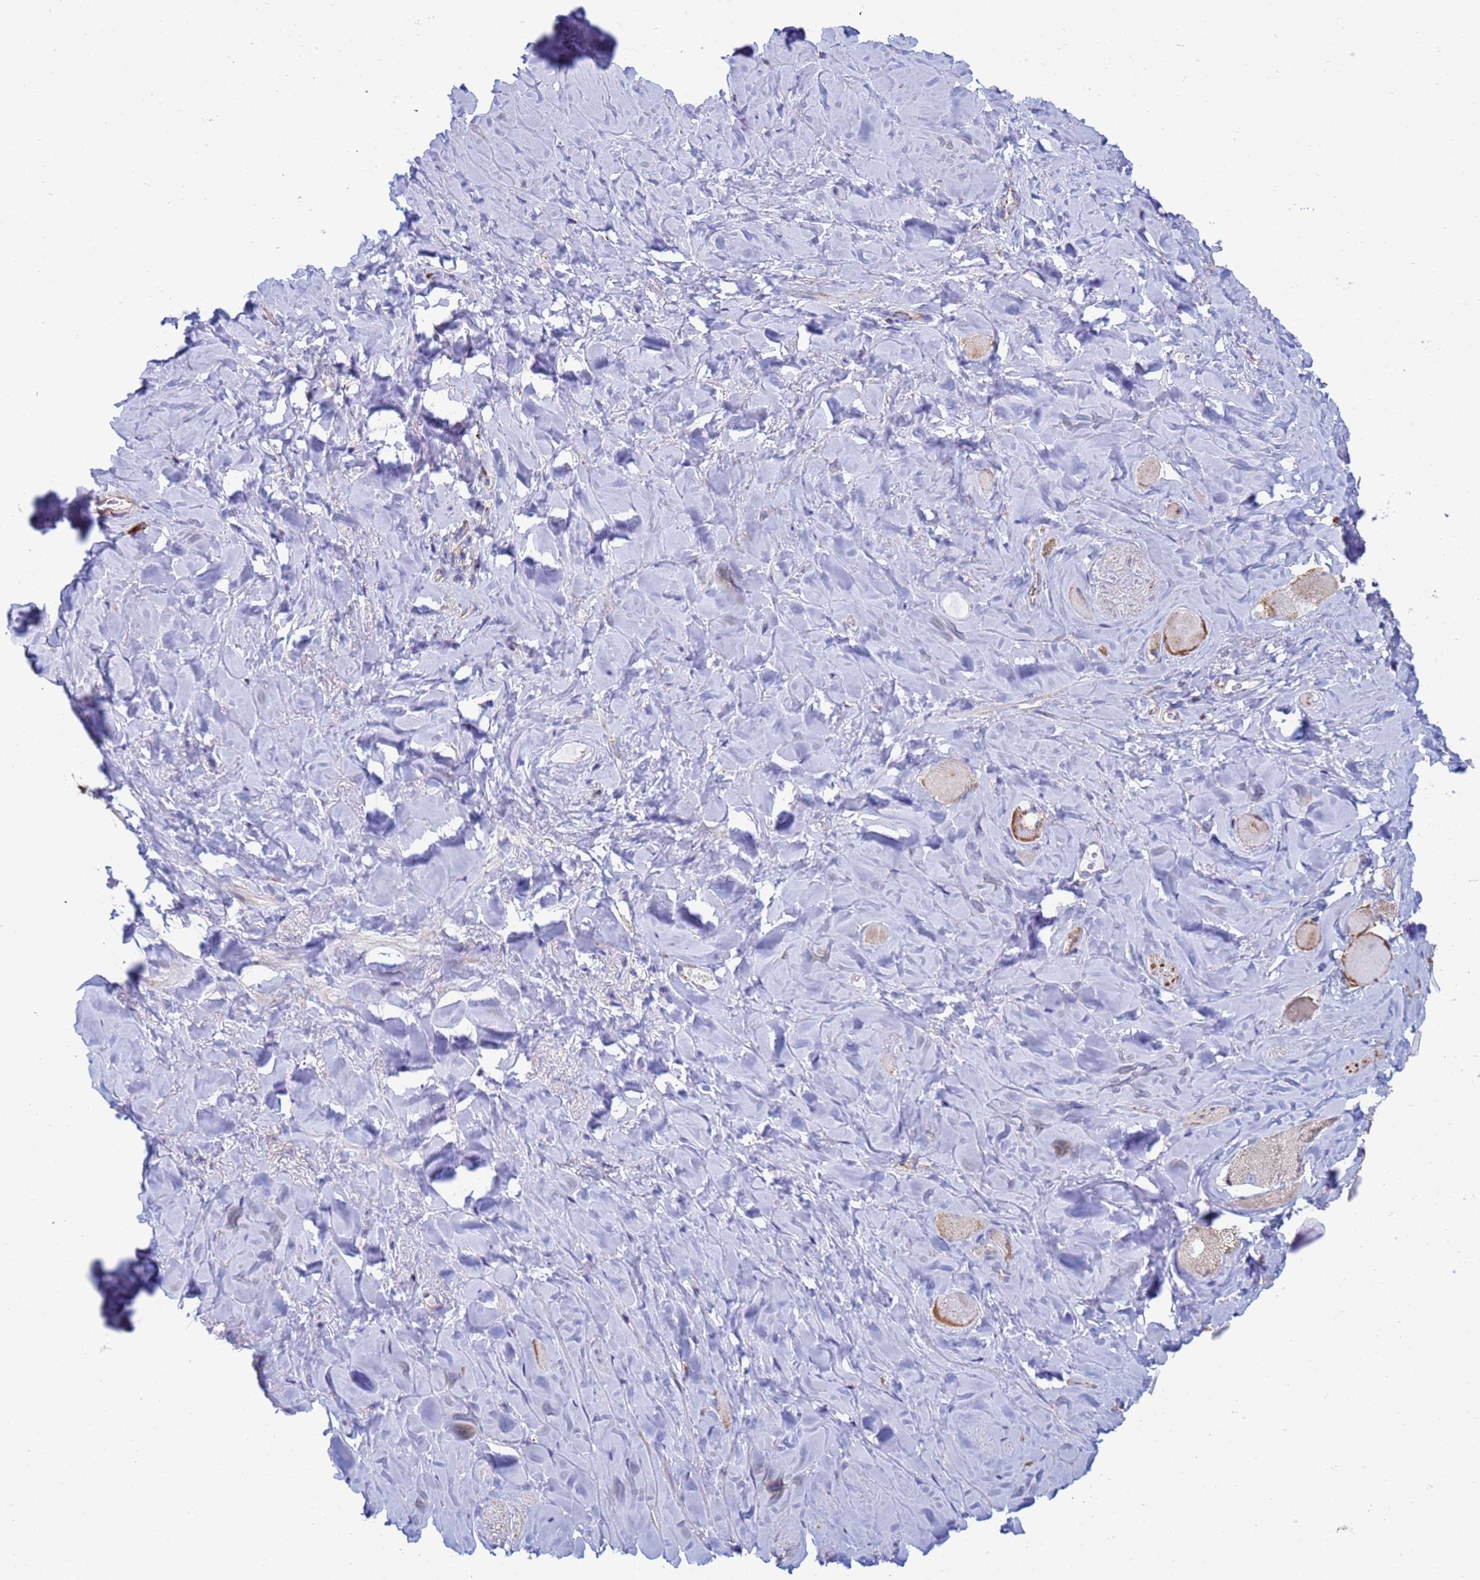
{"staining": {"intensity": "weak", "quantity": "25%-75%", "location": "cytoplasmic/membranous"}, "tissue": "smooth muscle", "cell_type": "Smooth muscle cells", "image_type": "normal", "snomed": [{"axis": "morphology", "description": "Normal tissue, NOS"}, {"axis": "topography", "description": "Smooth muscle"}, {"axis": "topography", "description": "Peripheral nerve tissue"}], "caption": "Immunohistochemical staining of normal smooth muscle displays weak cytoplasmic/membranous protein expression in approximately 25%-75% of smooth muscle cells.", "gene": "COQ4", "patient": {"sex": "male", "age": 69}}